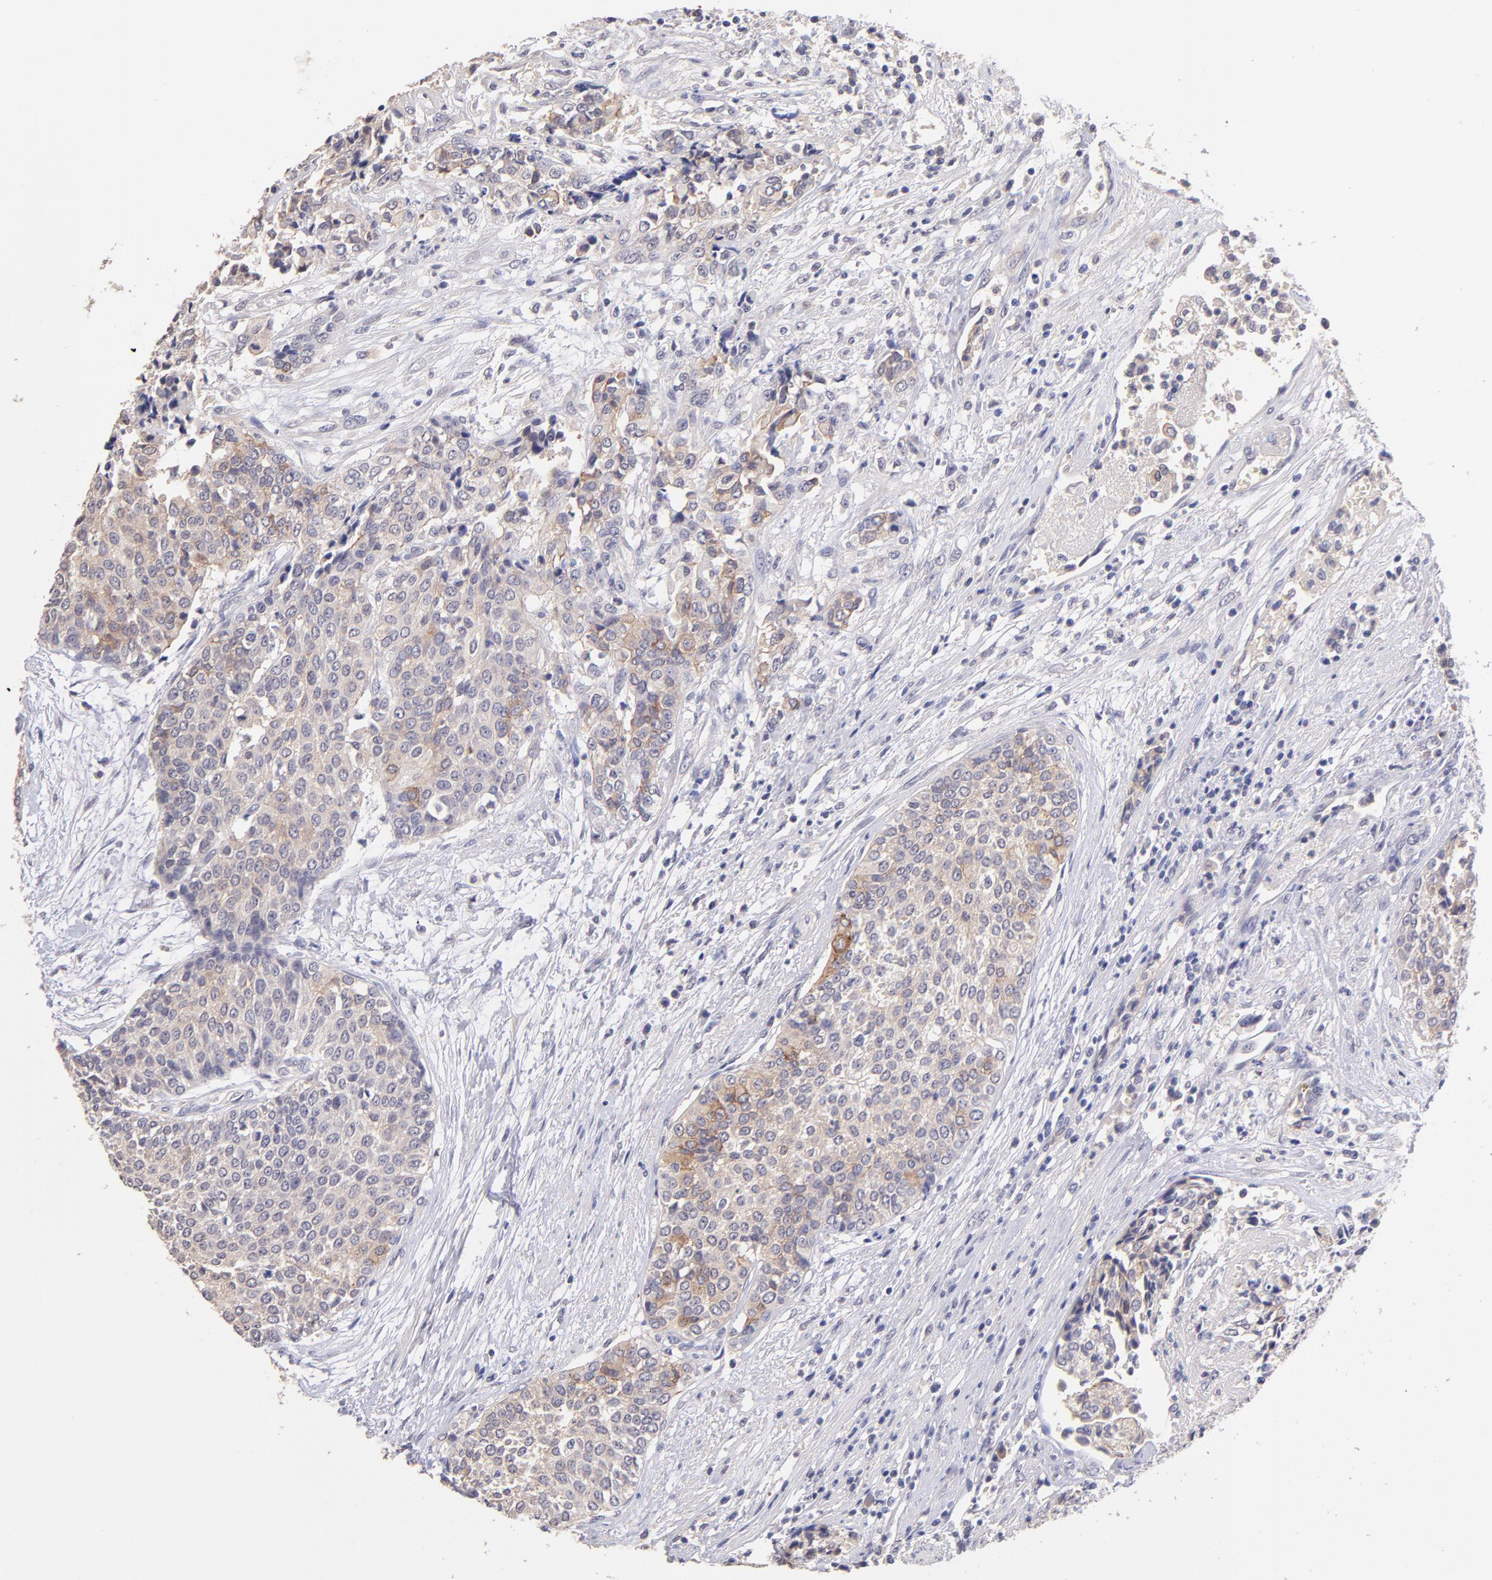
{"staining": {"intensity": "moderate", "quantity": "<25%", "location": "cytoplasmic/membranous"}, "tissue": "urothelial cancer", "cell_type": "Tumor cells", "image_type": "cancer", "snomed": [{"axis": "morphology", "description": "Urothelial carcinoma, Low grade"}, {"axis": "topography", "description": "Urinary bladder"}], "caption": "Urothelial cancer stained with a protein marker demonstrates moderate staining in tumor cells.", "gene": "RNASEL", "patient": {"sex": "female", "age": 73}}